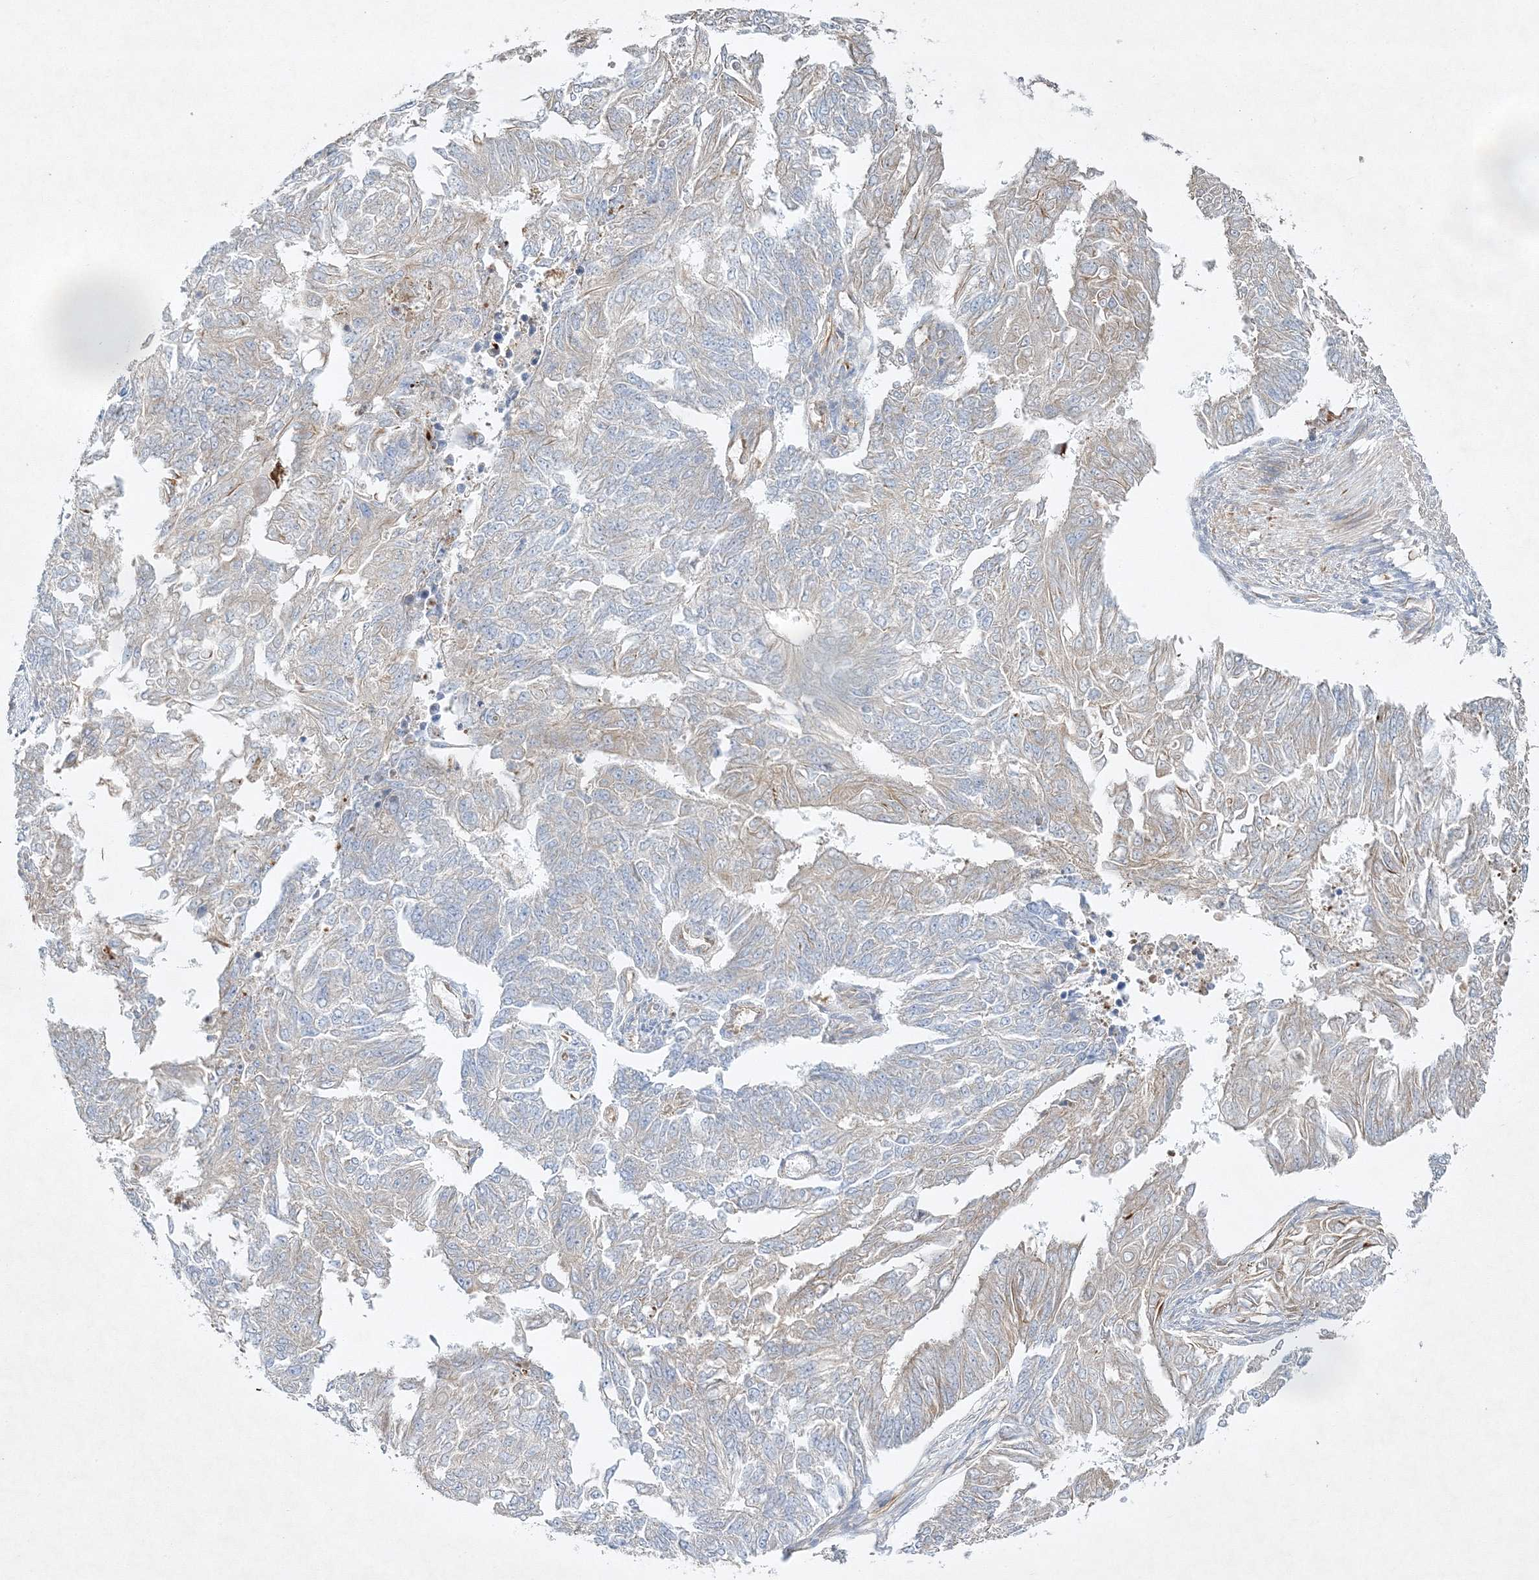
{"staining": {"intensity": "weak", "quantity": "25%-75%", "location": "cytoplasmic/membranous"}, "tissue": "endometrial cancer", "cell_type": "Tumor cells", "image_type": "cancer", "snomed": [{"axis": "morphology", "description": "Adenocarcinoma, NOS"}, {"axis": "topography", "description": "Endometrium"}], "caption": "Endometrial cancer stained for a protein (brown) demonstrates weak cytoplasmic/membranous positive expression in approximately 25%-75% of tumor cells.", "gene": "WDR37", "patient": {"sex": "female", "age": 32}}